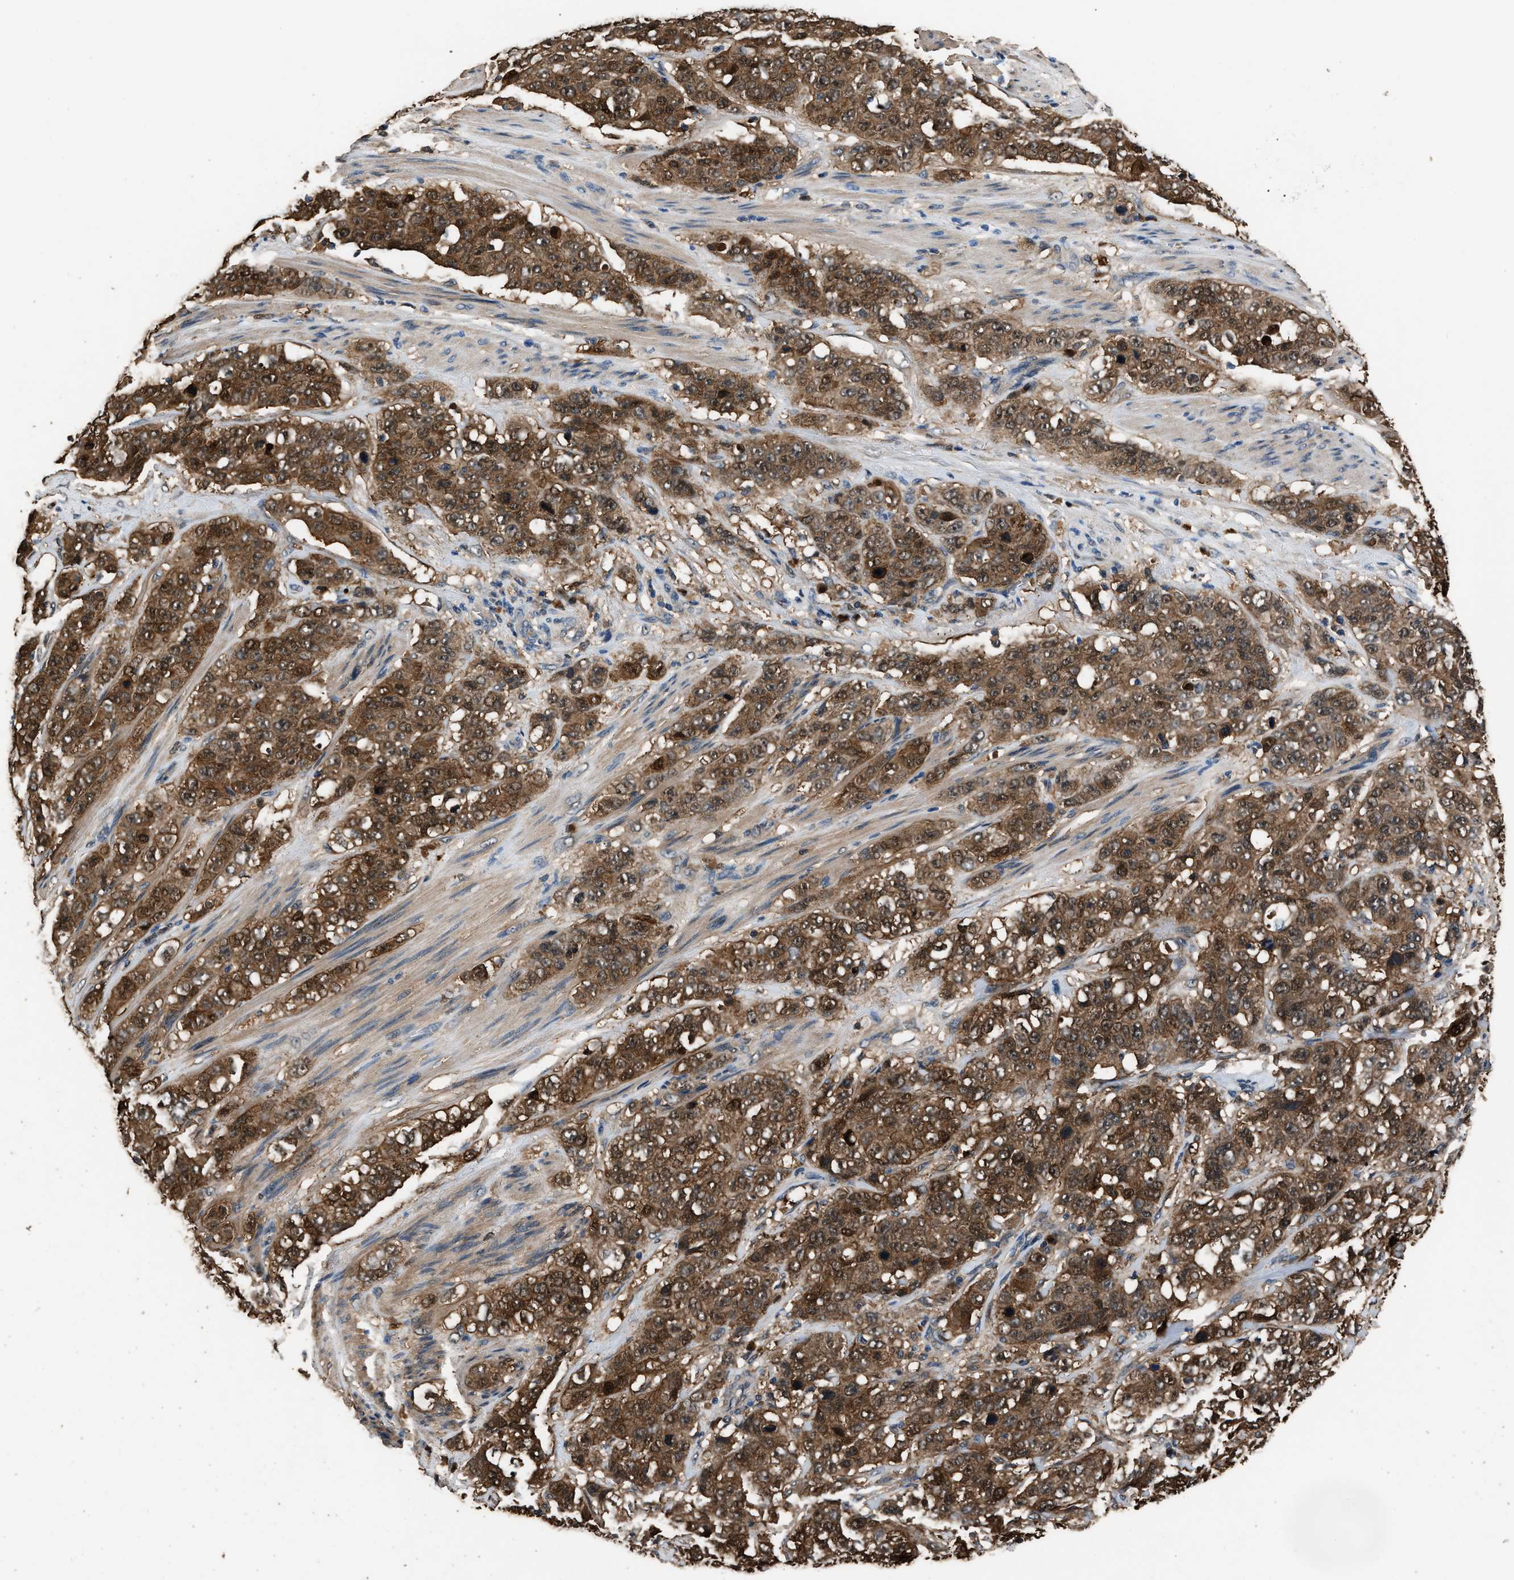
{"staining": {"intensity": "moderate", "quantity": ">75%", "location": "cytoplasmic/membranous"}, "tissue": "stomach cancer", "cell_type": "Tumor cells", "image_type": "cancer", "snomed": [{"axis": "morphology", "description": "Adenocarcinoma, NOS"}, {"axis": "topography", "description": "Stomach"}], "caption": "This histopathology image shows stomach cancer stained with IHC to label a protein in brown. The cytoplasmic/membranous of tumor cells show moderate positivity for the protein. Nuclei are counter-stained blue.", "gene": "GSTP1", "patient": {"sex": "male", "age": 48}}